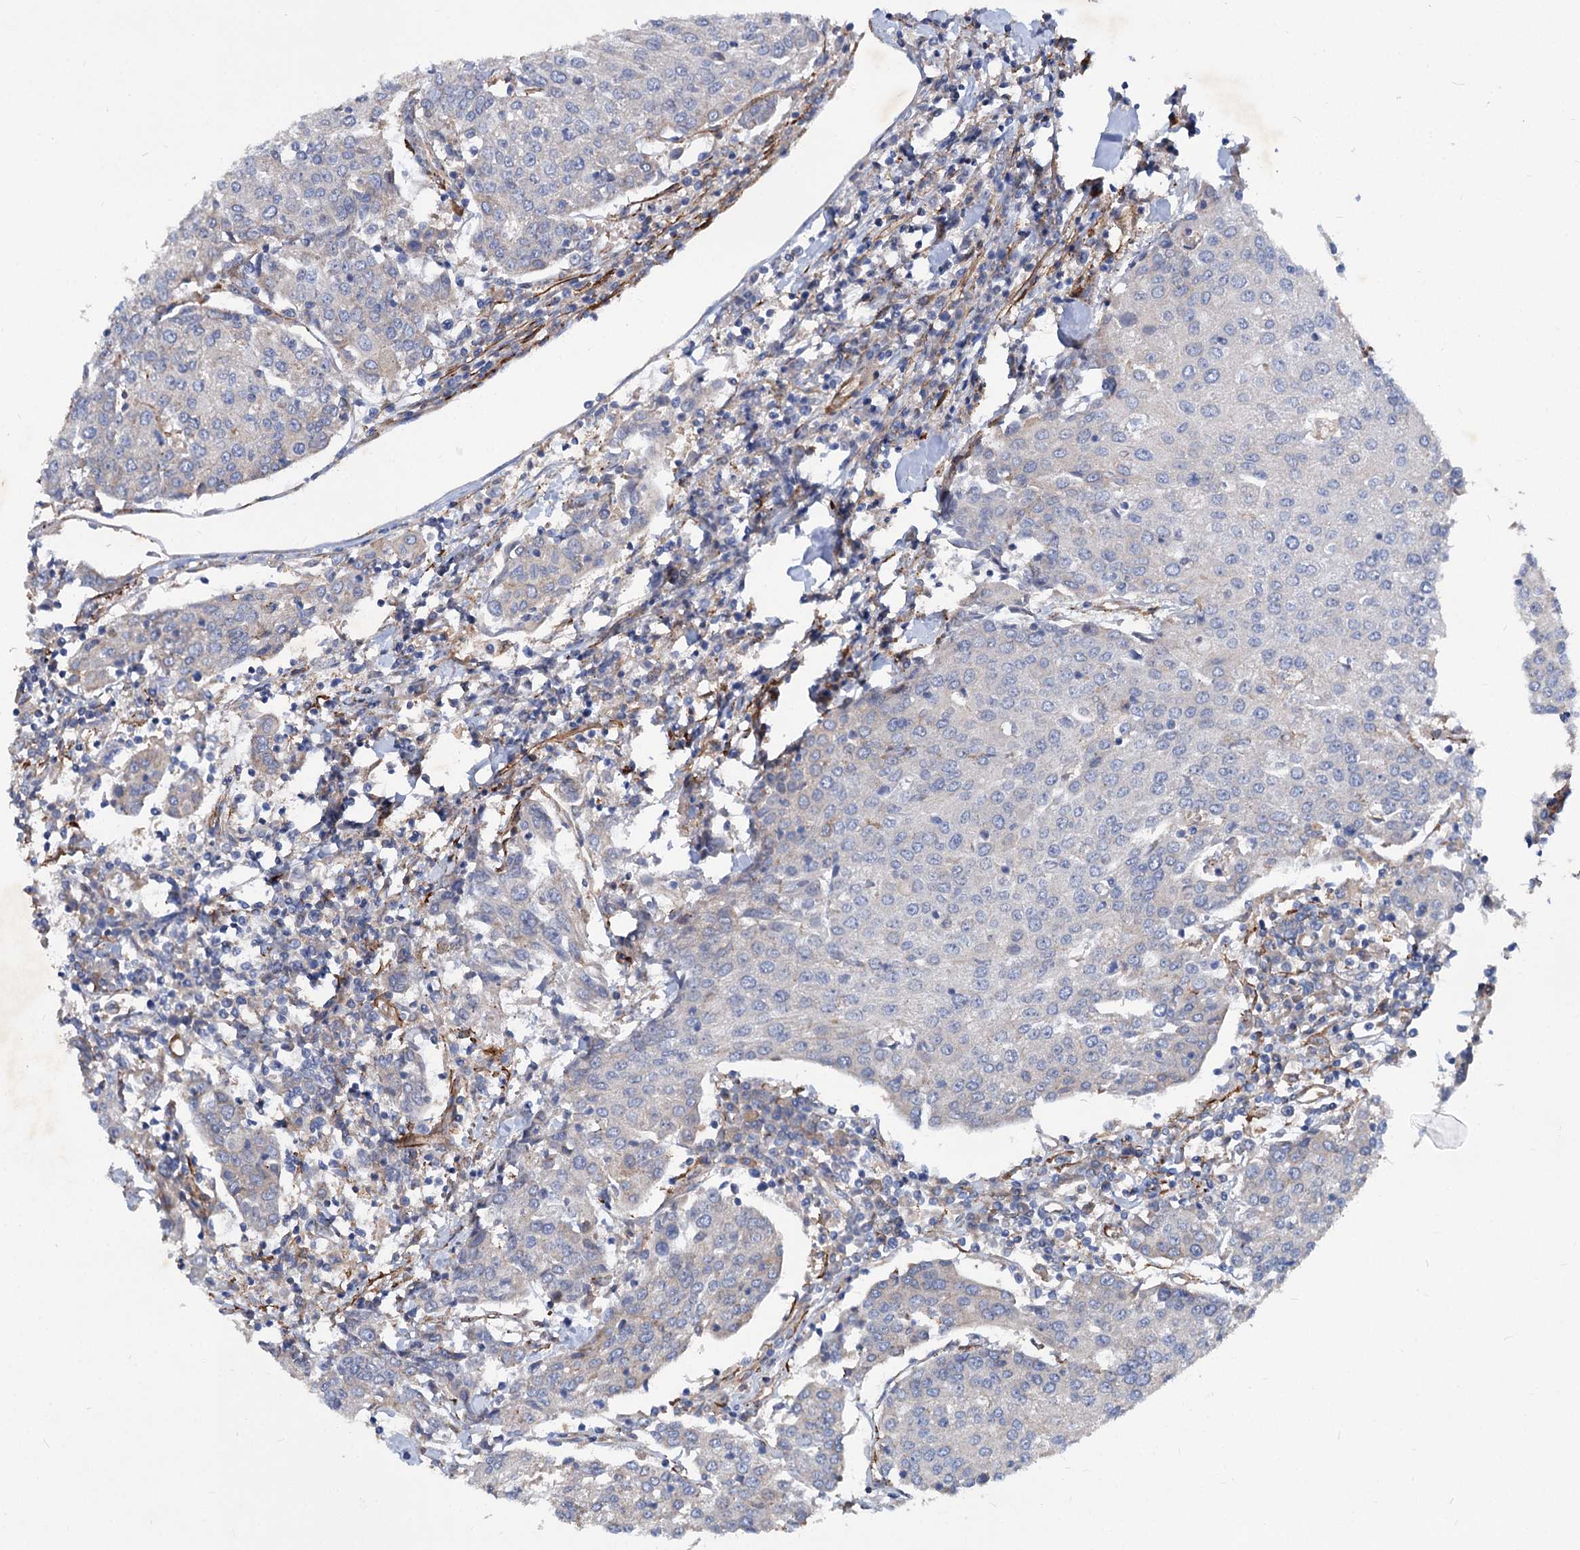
{"staining": {"intensity": "negative", "quantity": "none", "location": "none"}, "tissue": "urothelial cancer", "cell_type": "Tumor cells", "image_type": "cancer", "snomed": [{"axis": "morphology", "description": "Urothelial carcinoma, High grade"}, {"axis": "topography", "description": "Urinary bladder"}], "caption": "Tumor cells show no significant positivity in high-grade urothelial carcinoma. The staining was performed using DAB to visualize the protein expression in brown, while the nuclei were stained in blue with hematoxylin (Magnification: 20x).", "gene": "TRIM55", "patient": {"sex": "female", "age": 85}}